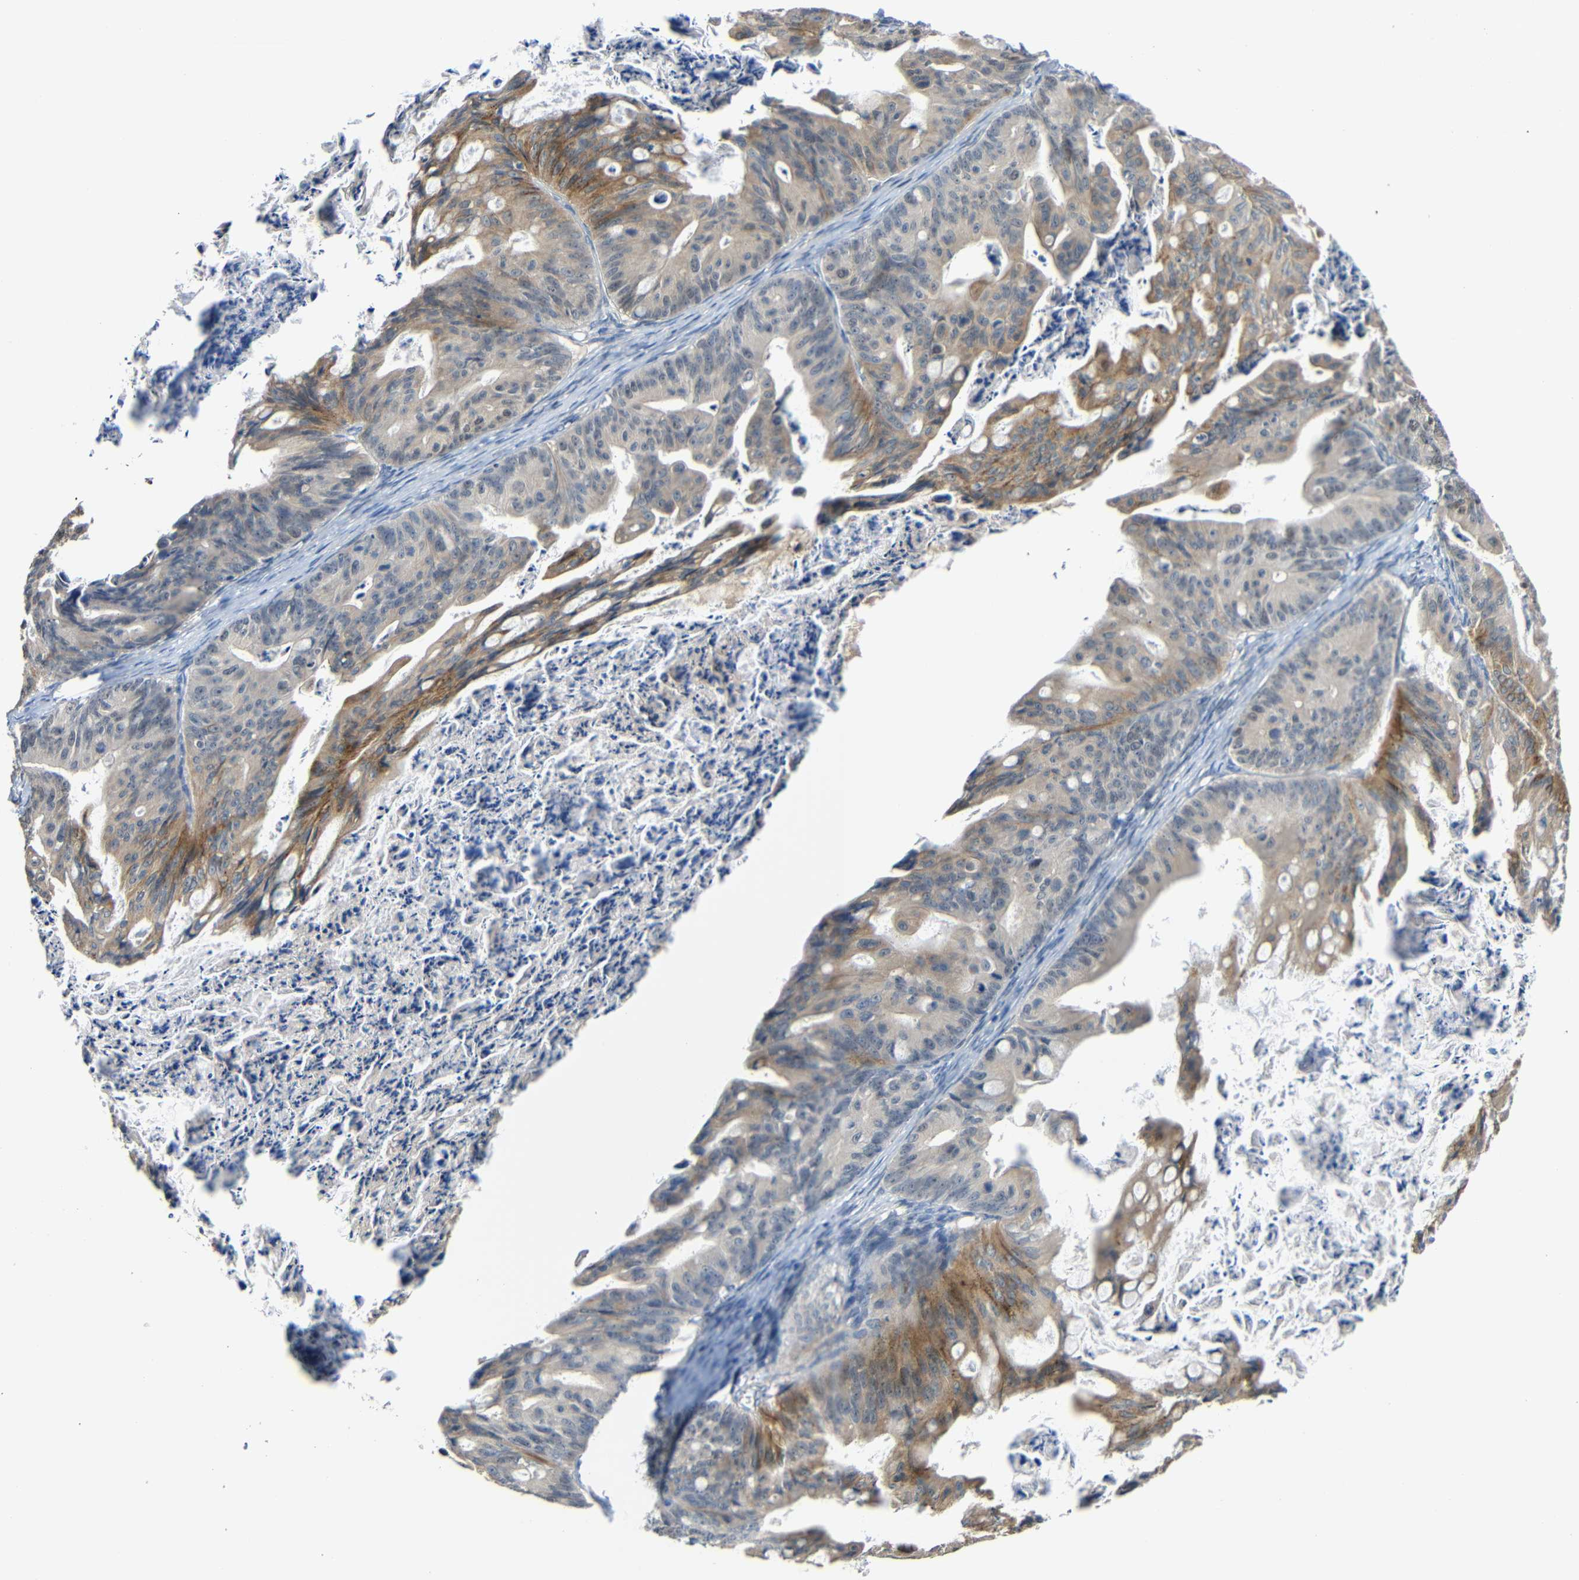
{"staining": {"intensity": "moderate", "quantity": "25%-75%", "location": "cytoplasmic/membranous"}, "tissue": "ovarian cancer", "cell_type": "Tumor cells", "image_type": "cancer", "snomed": [{"axis": "morphology", "description": "Cystadenocarcinoma, mucinous, NOS"}, {"axis": "topography", "description": "Ovary"}], "caption": "This histopathology image reveals ovarian cancer stained with immunohistochemistry (IHC) to label a protein in brown. The cytoplasmic/membranous of tumor cells show moderate positivity for the protein. Nuclei are counter-stained blue.", "gene": "STBD1", "patient": {"sex": "female", "age": 37}}